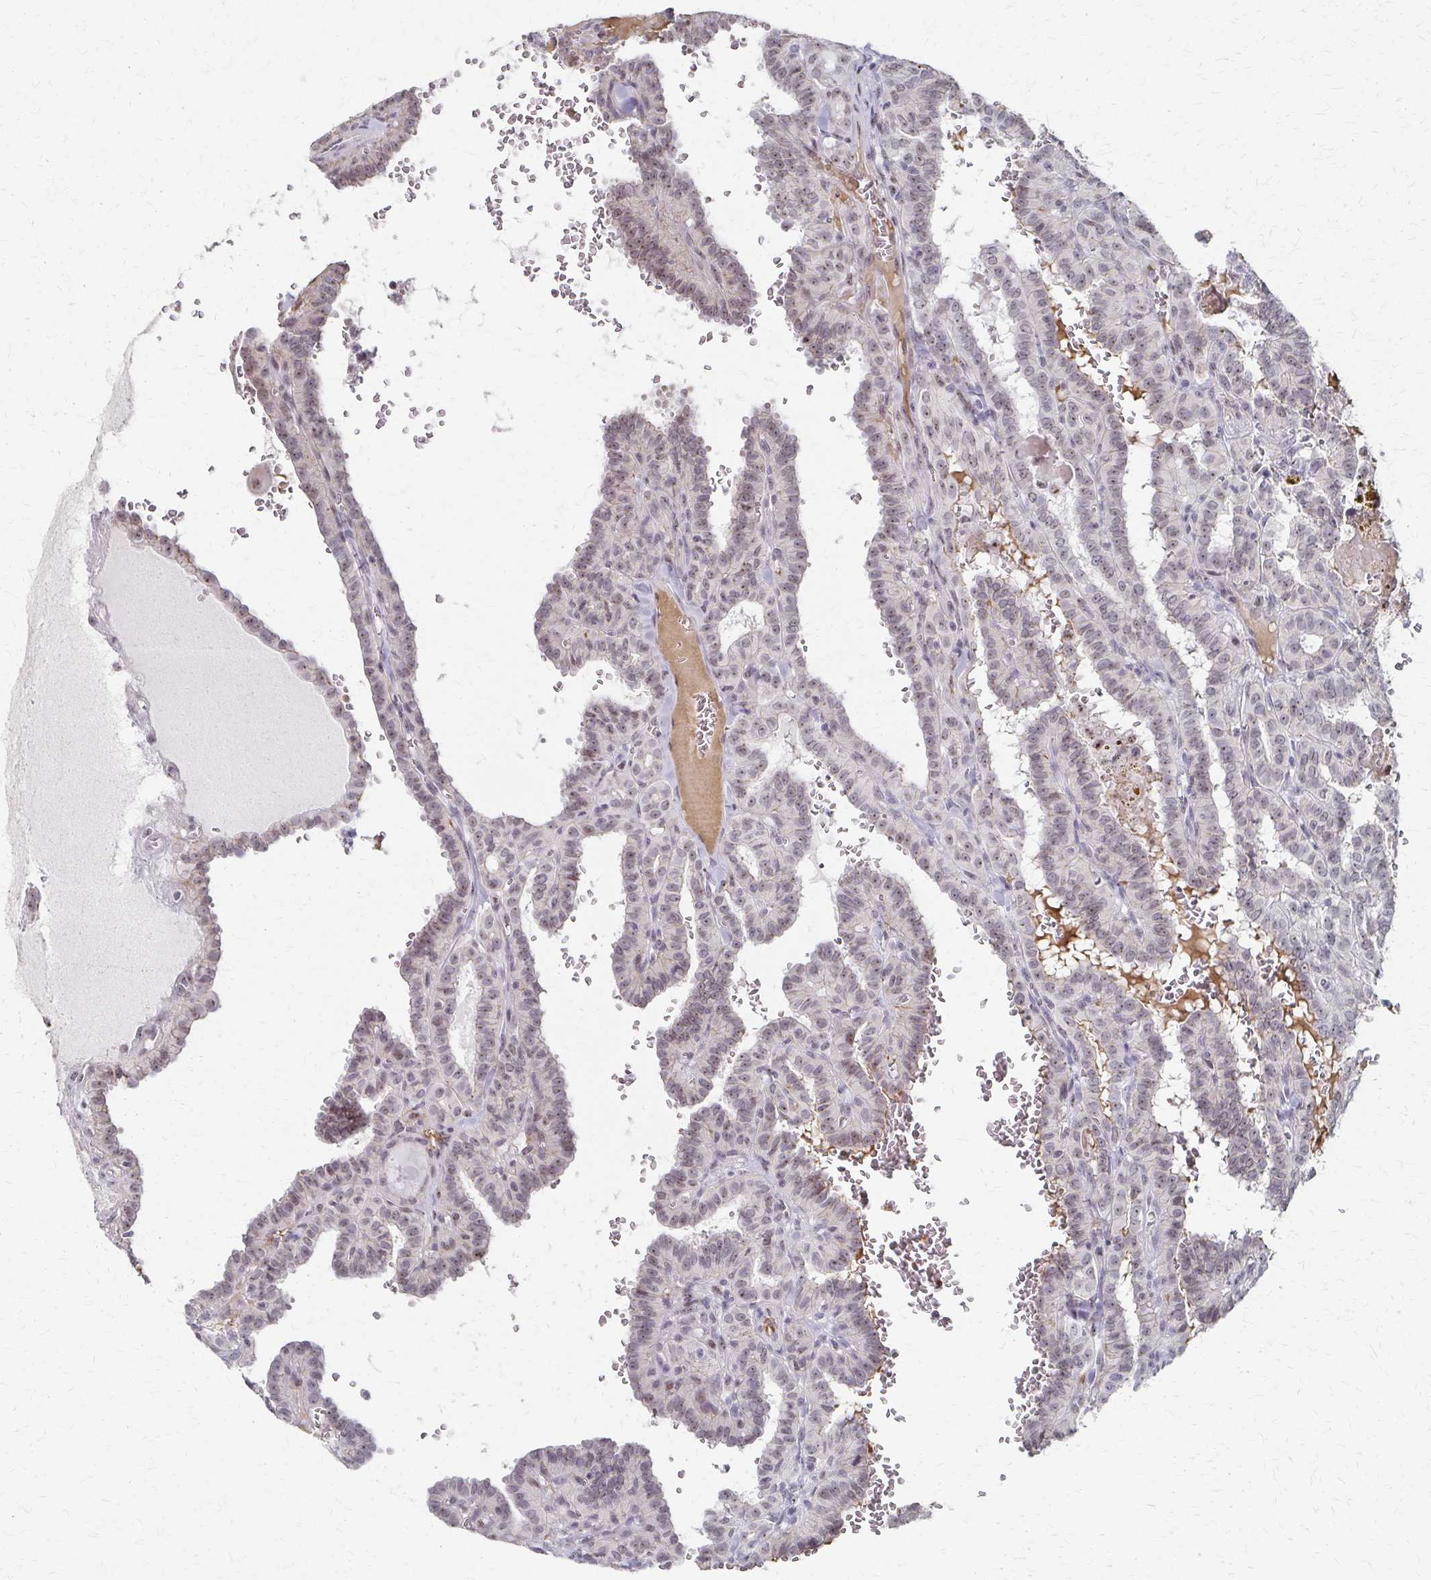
{"staining": {"intensity": "weak", "quantity": "25%-75%", "location": "nuclear"}, "tissue": "thyroid cancer", "cell_type": "Tumor cells", "image_type": "cancer", "snomed": [{"axis": "morphology", "description": "Papillary adenocarcinoma, NOS"}, {"axis": "topography", "description": "Thyroid gland"}], "caption": "Thyroid cancer stained with IHC displays weak nuclear expression in about 25%-75% of tumor cells.", "gene": "PES1", "patient": {"sex": "female", "age": 21}}